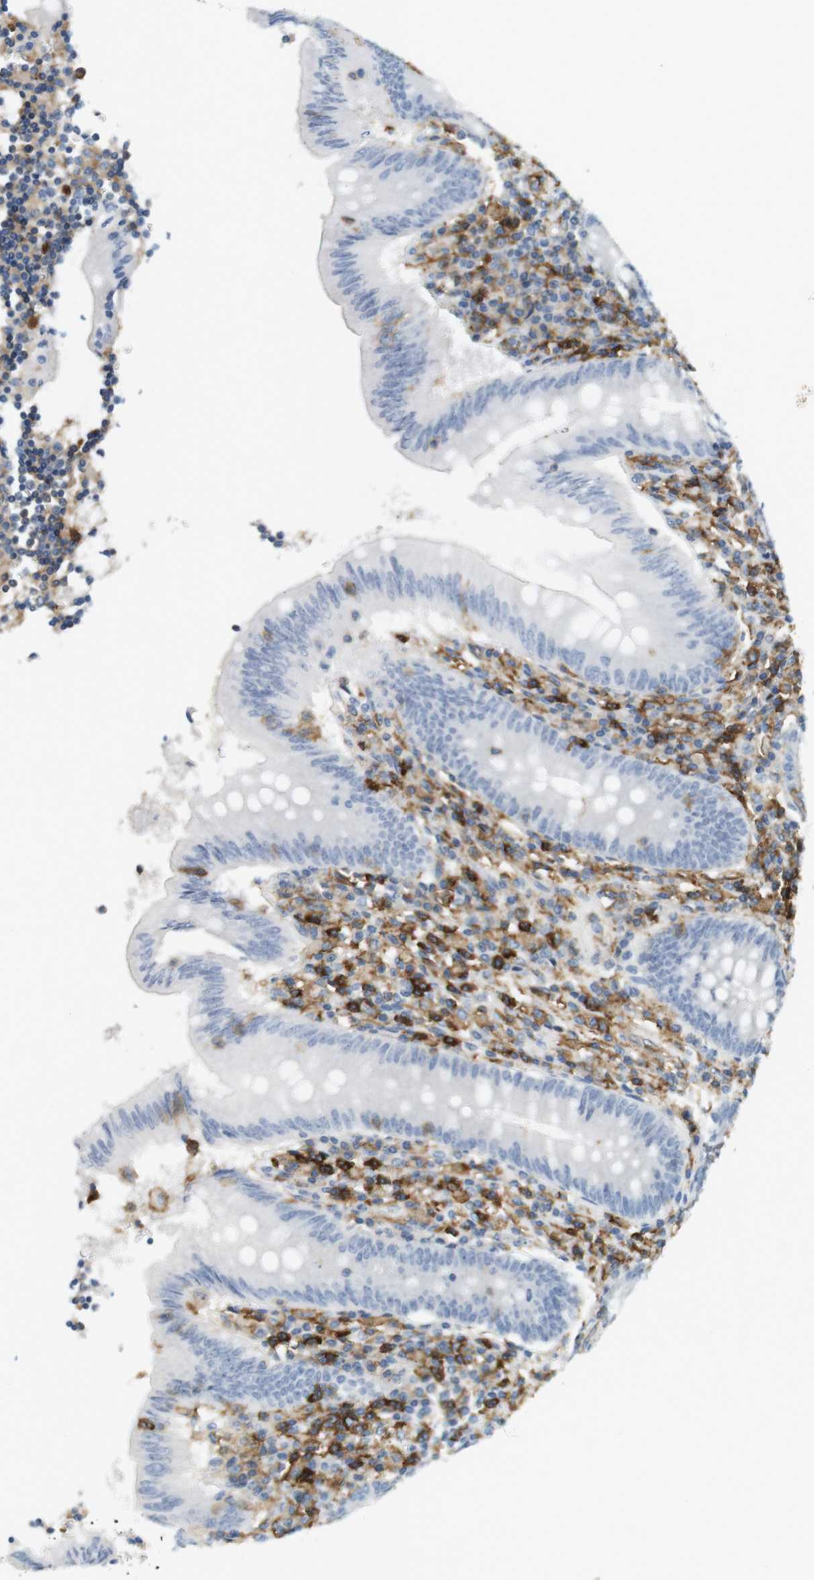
{"staining": {"intensity": "negative", "quantity": "none", "location": "none"}, "tissue": "appendix", "cell_type": "Glandular cells", "image_type": "normal", "snomed": [{"axis": "morphology", "description": "Normal tissue, NOS"}, {"axis": "morphology", "description": "Inflammation, NOS"}, {"axis": "topography", "description": "Appendix"}], "caption": "DAB (3,3'-diaminobenzidine) immunohistochemical staining of normal appendix exhibits no significant positivity in glandular cells. The staining is performed using DAB (3,3'-diaminobenzidine) brown chromogen with nuclei counter-stained in using hematoxylin.", "gene": "SIRPA", "patient": {"sex": "male", "age": 46}}